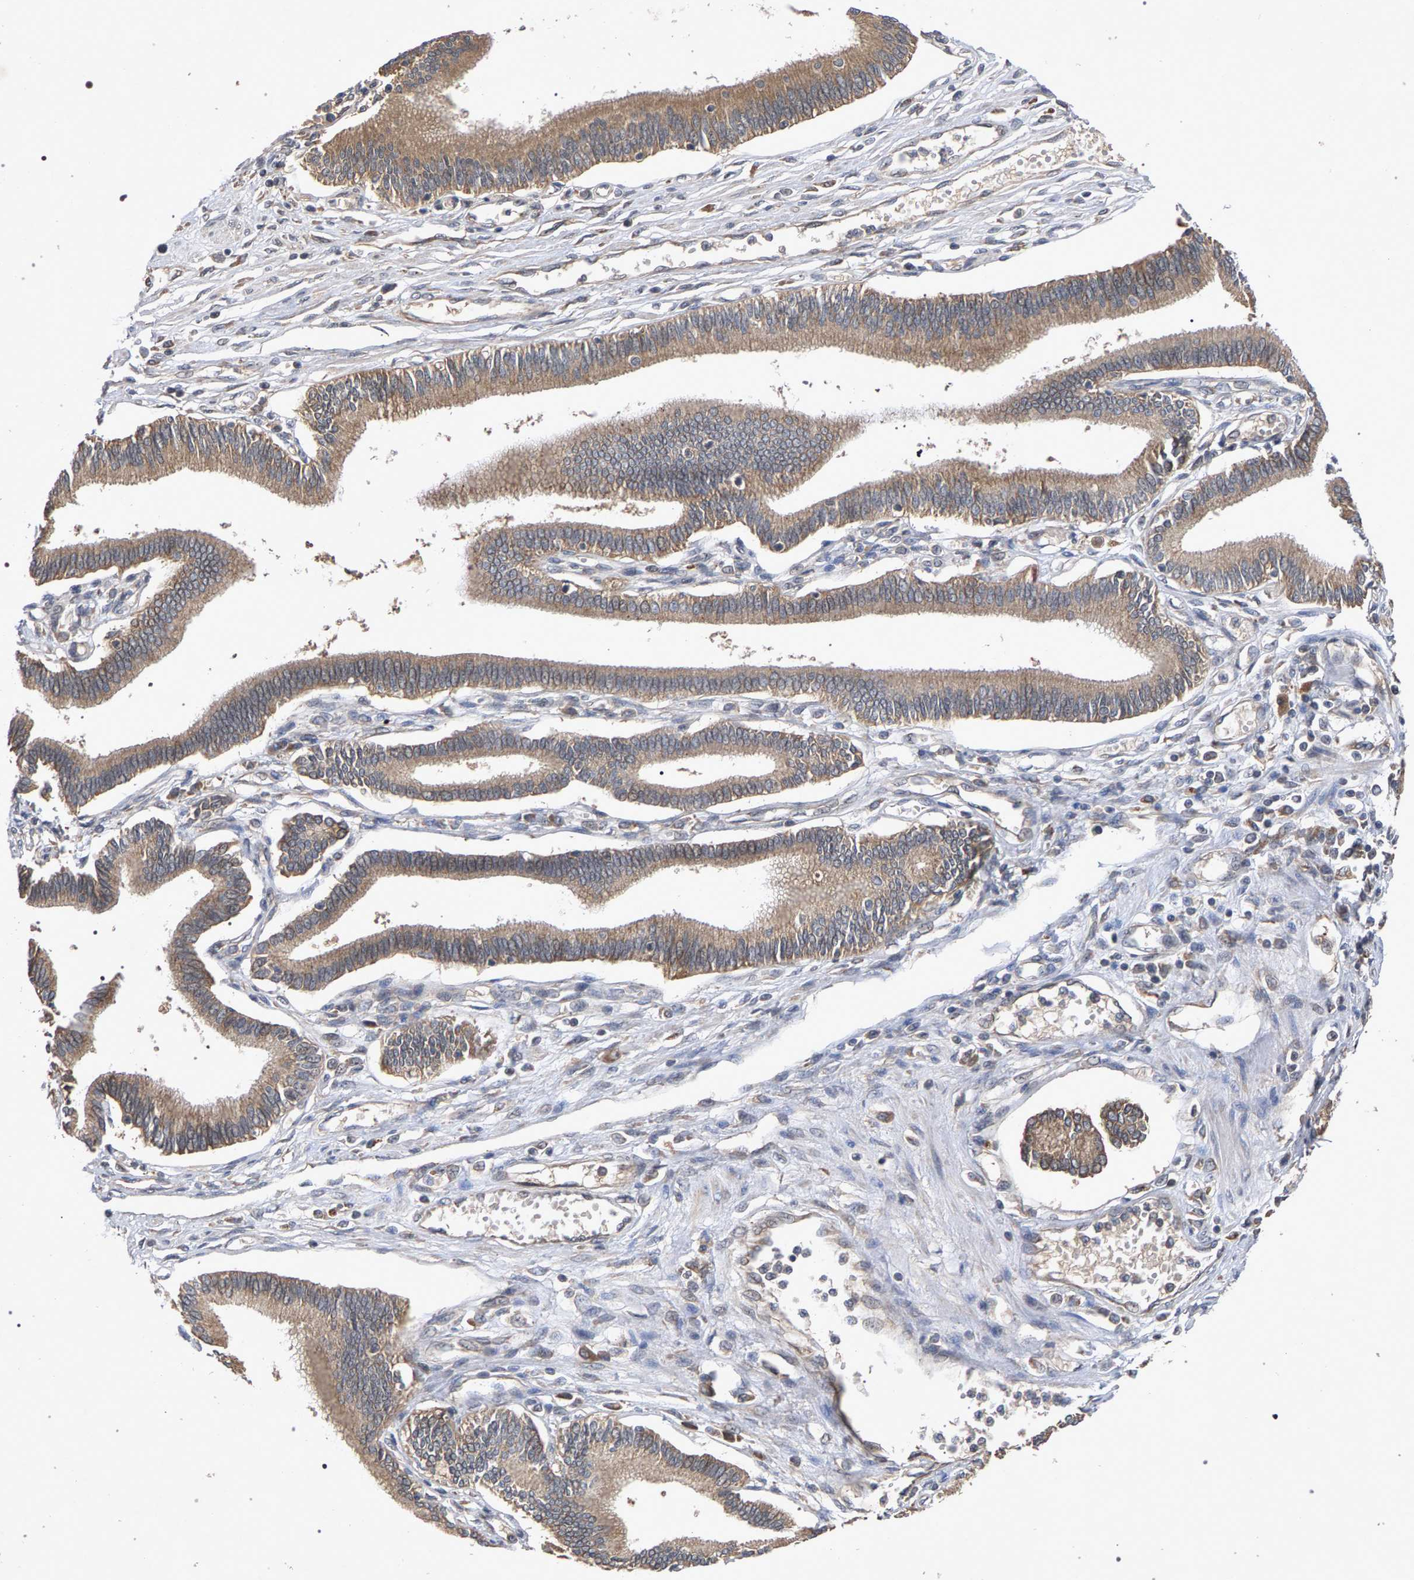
{"staining": {"intensity": "moderate", "quantity": ">75%", "location": "cytoplasmic/membranous"}, "tissue": "pancreatic cancer", "cell_type": "Tumor cells", "image_type": "cancer", "snomed": [{"axis": "morphology", "description": "Adenocarcinoma, NOS"}, {"axis": "topography", "description": "Pancreas"}], "caption": "A brown stain labels moderate cytoplasmic/membranous staining of a protein in human pancreatic cancer tumor cells. Immunohistochemistry stains the protein in brown and the nuclei are stained blue.", "gene": "SLC4A4", "patient": {"sex": "male", "age": 56}}